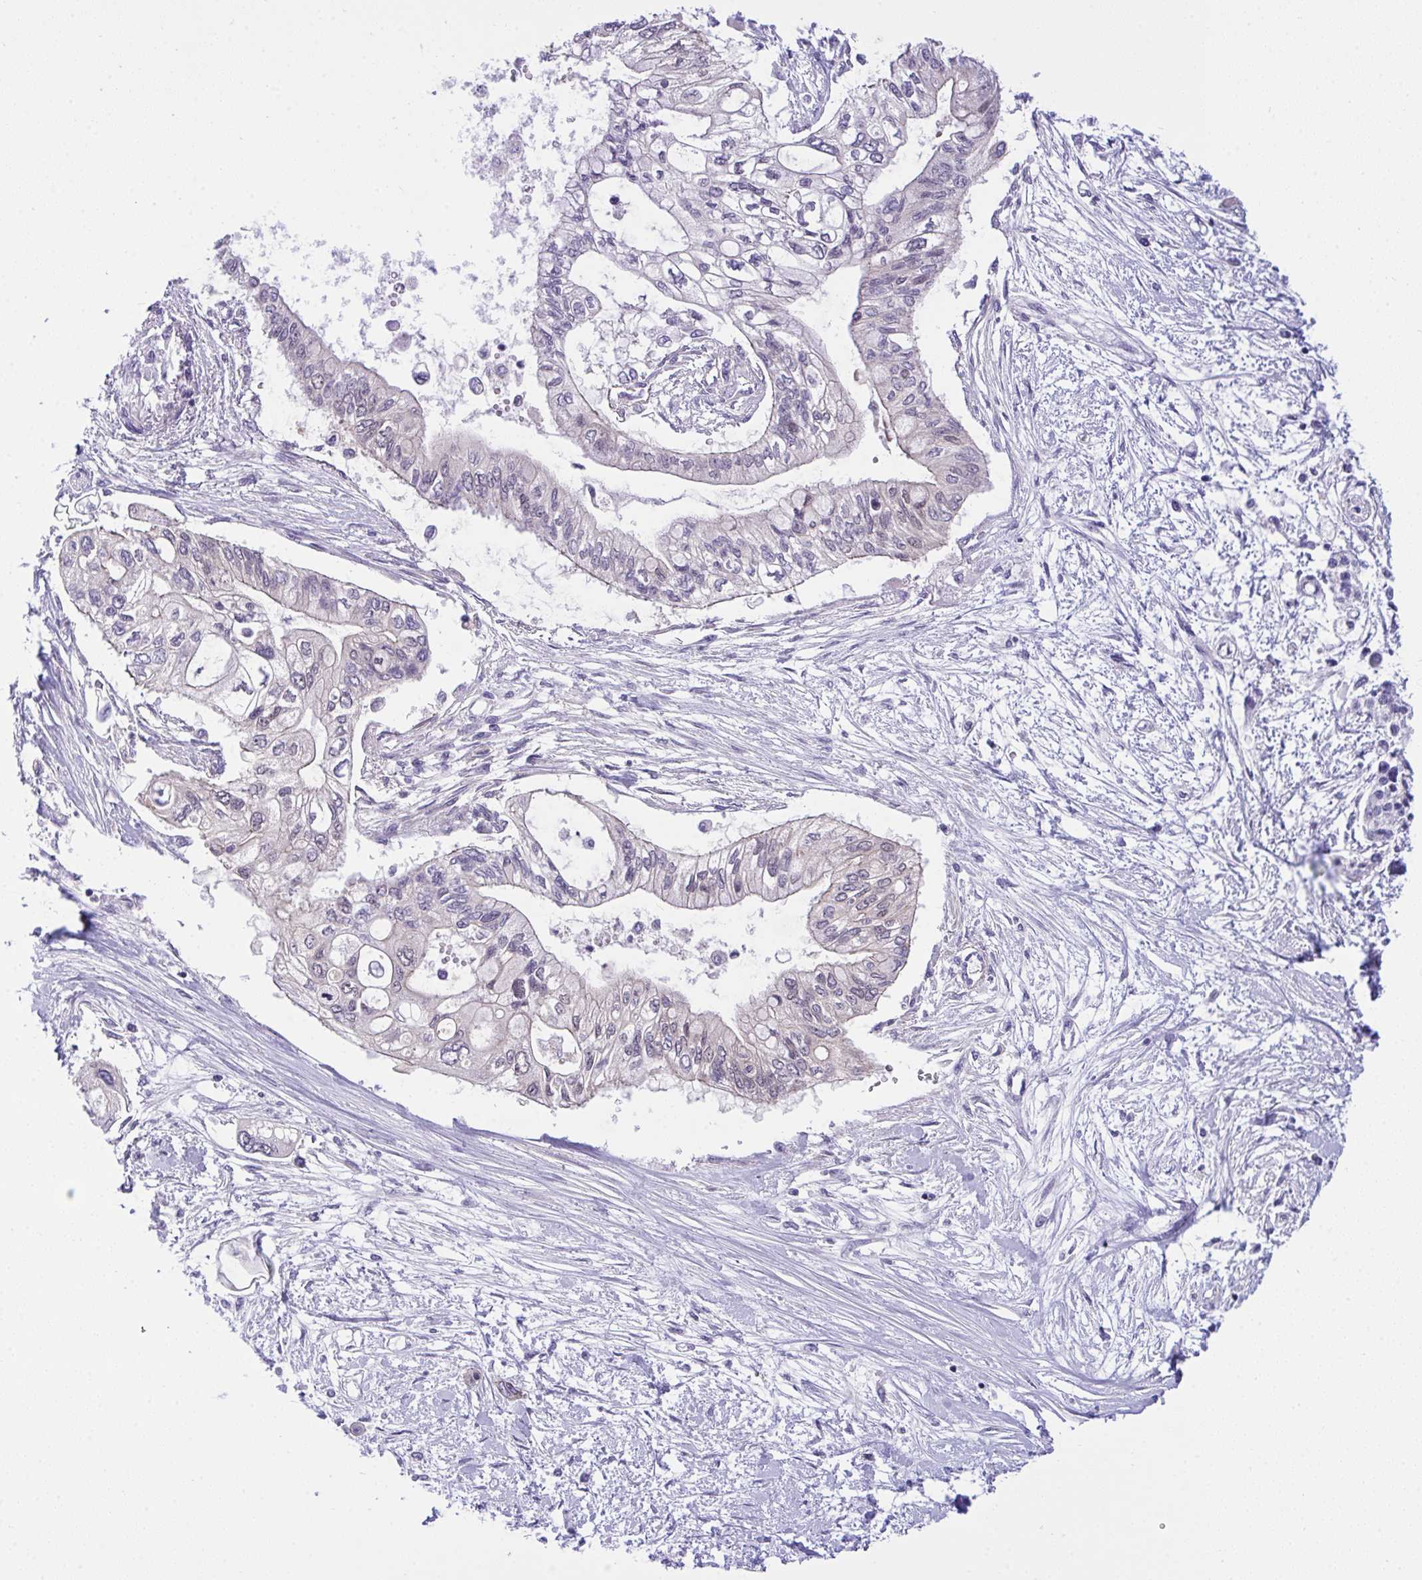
{"staining": {"intensity": "negative", "quantity": "none", "location": "none"}, "tissue": "pancreatic cancer", "cell_type": "Tumor cells", "image_type": "cancer", "snomed": [{"axis": "morphology", "description": "Adenocarcinoma, NOS"}, {"axis": "topography", "description": "Pancreas"}], "caption": "Immunohistochemical staining of pancreatic cancer displays no significant staining in tumor cells.", "gene": "HOXD12", "patient": {"sex": "female", "age": 77}}